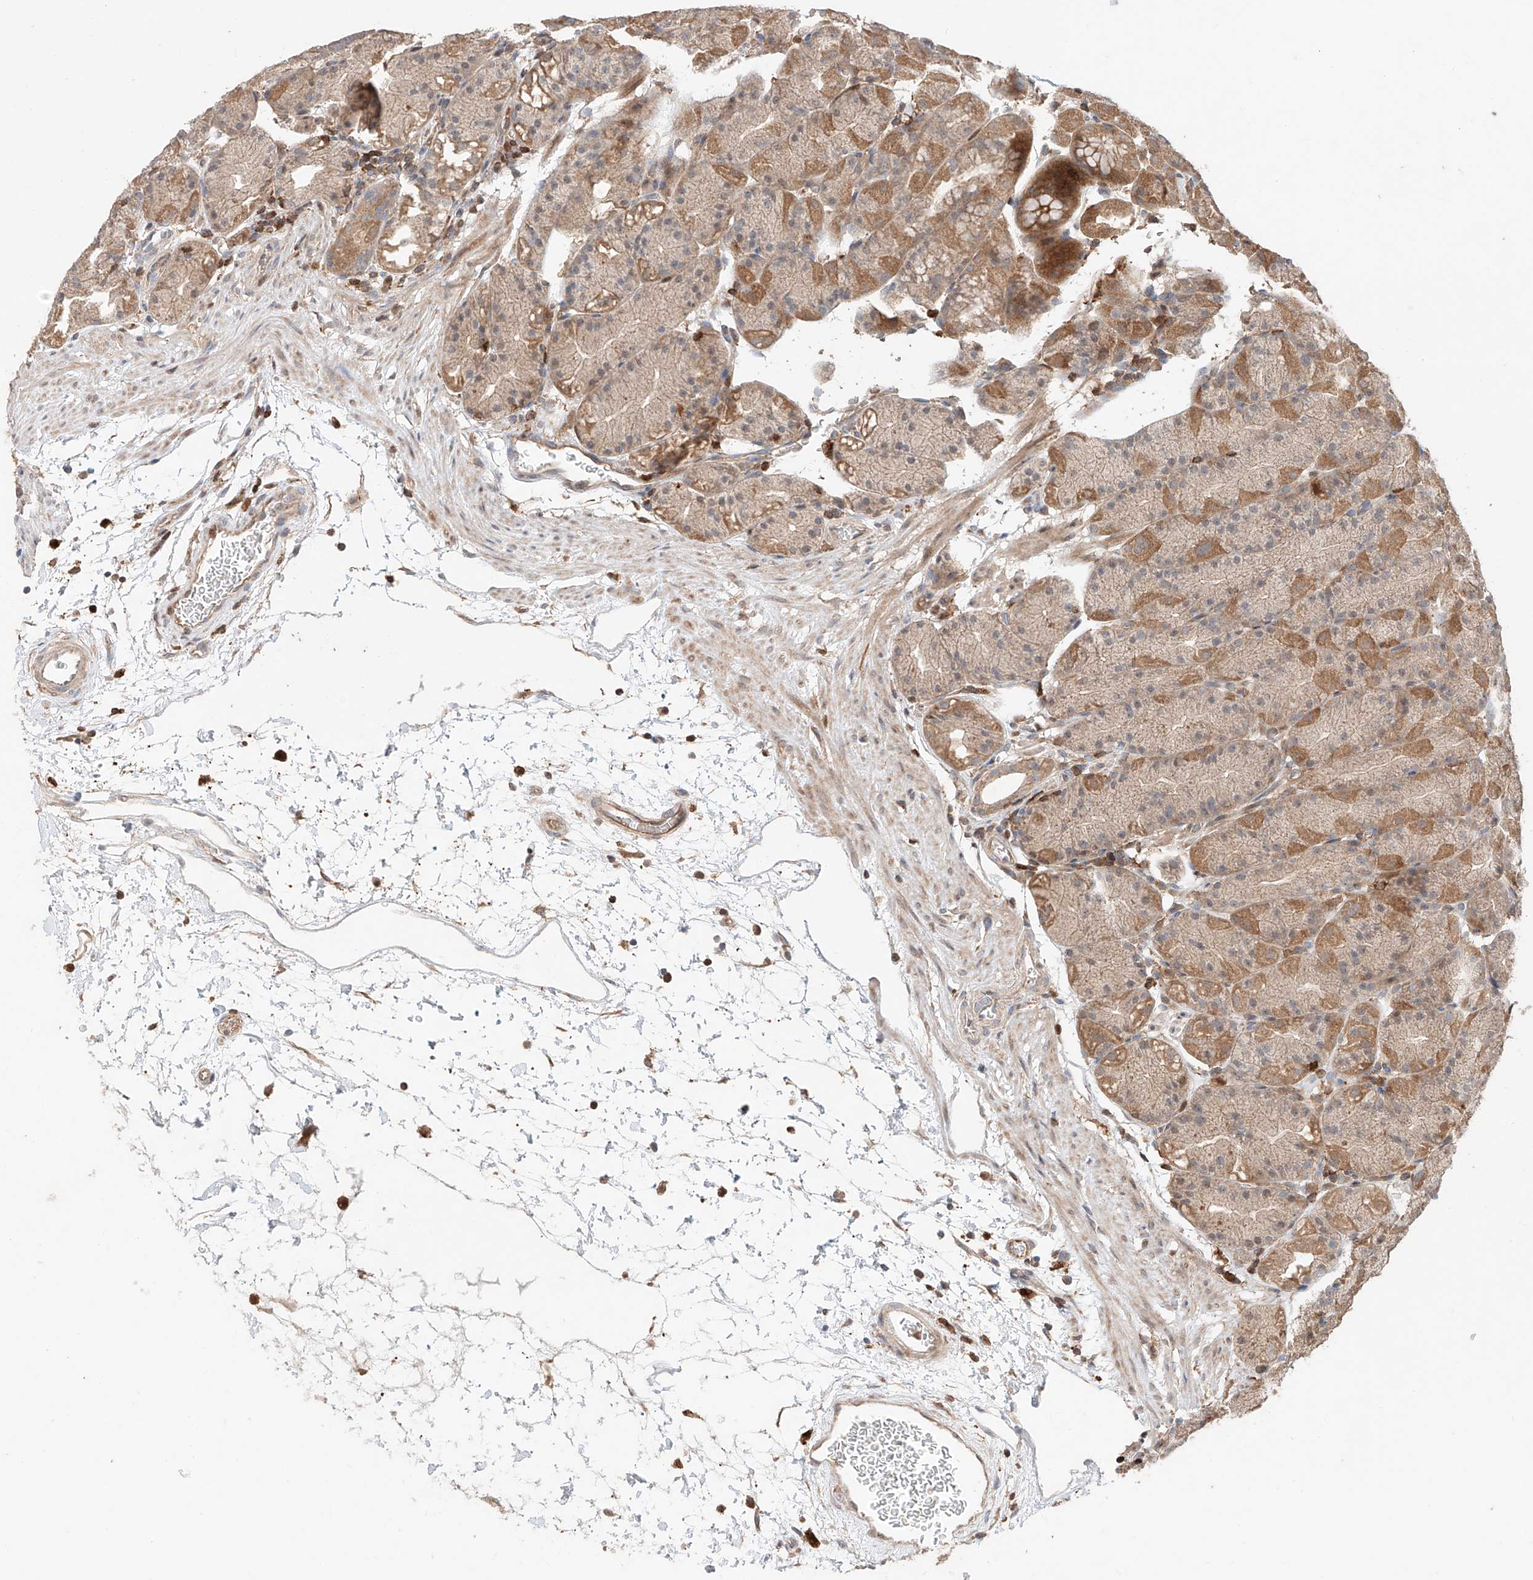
{"staining": {"intensity": "moderate", "quantity": ">75%", "location": "cytoplasmic/membranous"}, "tissue": "stomach", "cell_type": "Glandular cells", "image_type": "normal", "snomed": [{"axis": "morphology", "description": "Normal tissue, NOS"}, {"axis": "topography", "description": "Stomach, upper"}], "caption": "Stomach stained with a brown dye displays moderate cytoplasmic/membranous positive positivity in approximately >75% of glandular cells.", "gene": "IGSF22", "patient": {"sex": "male", "age": 47}}